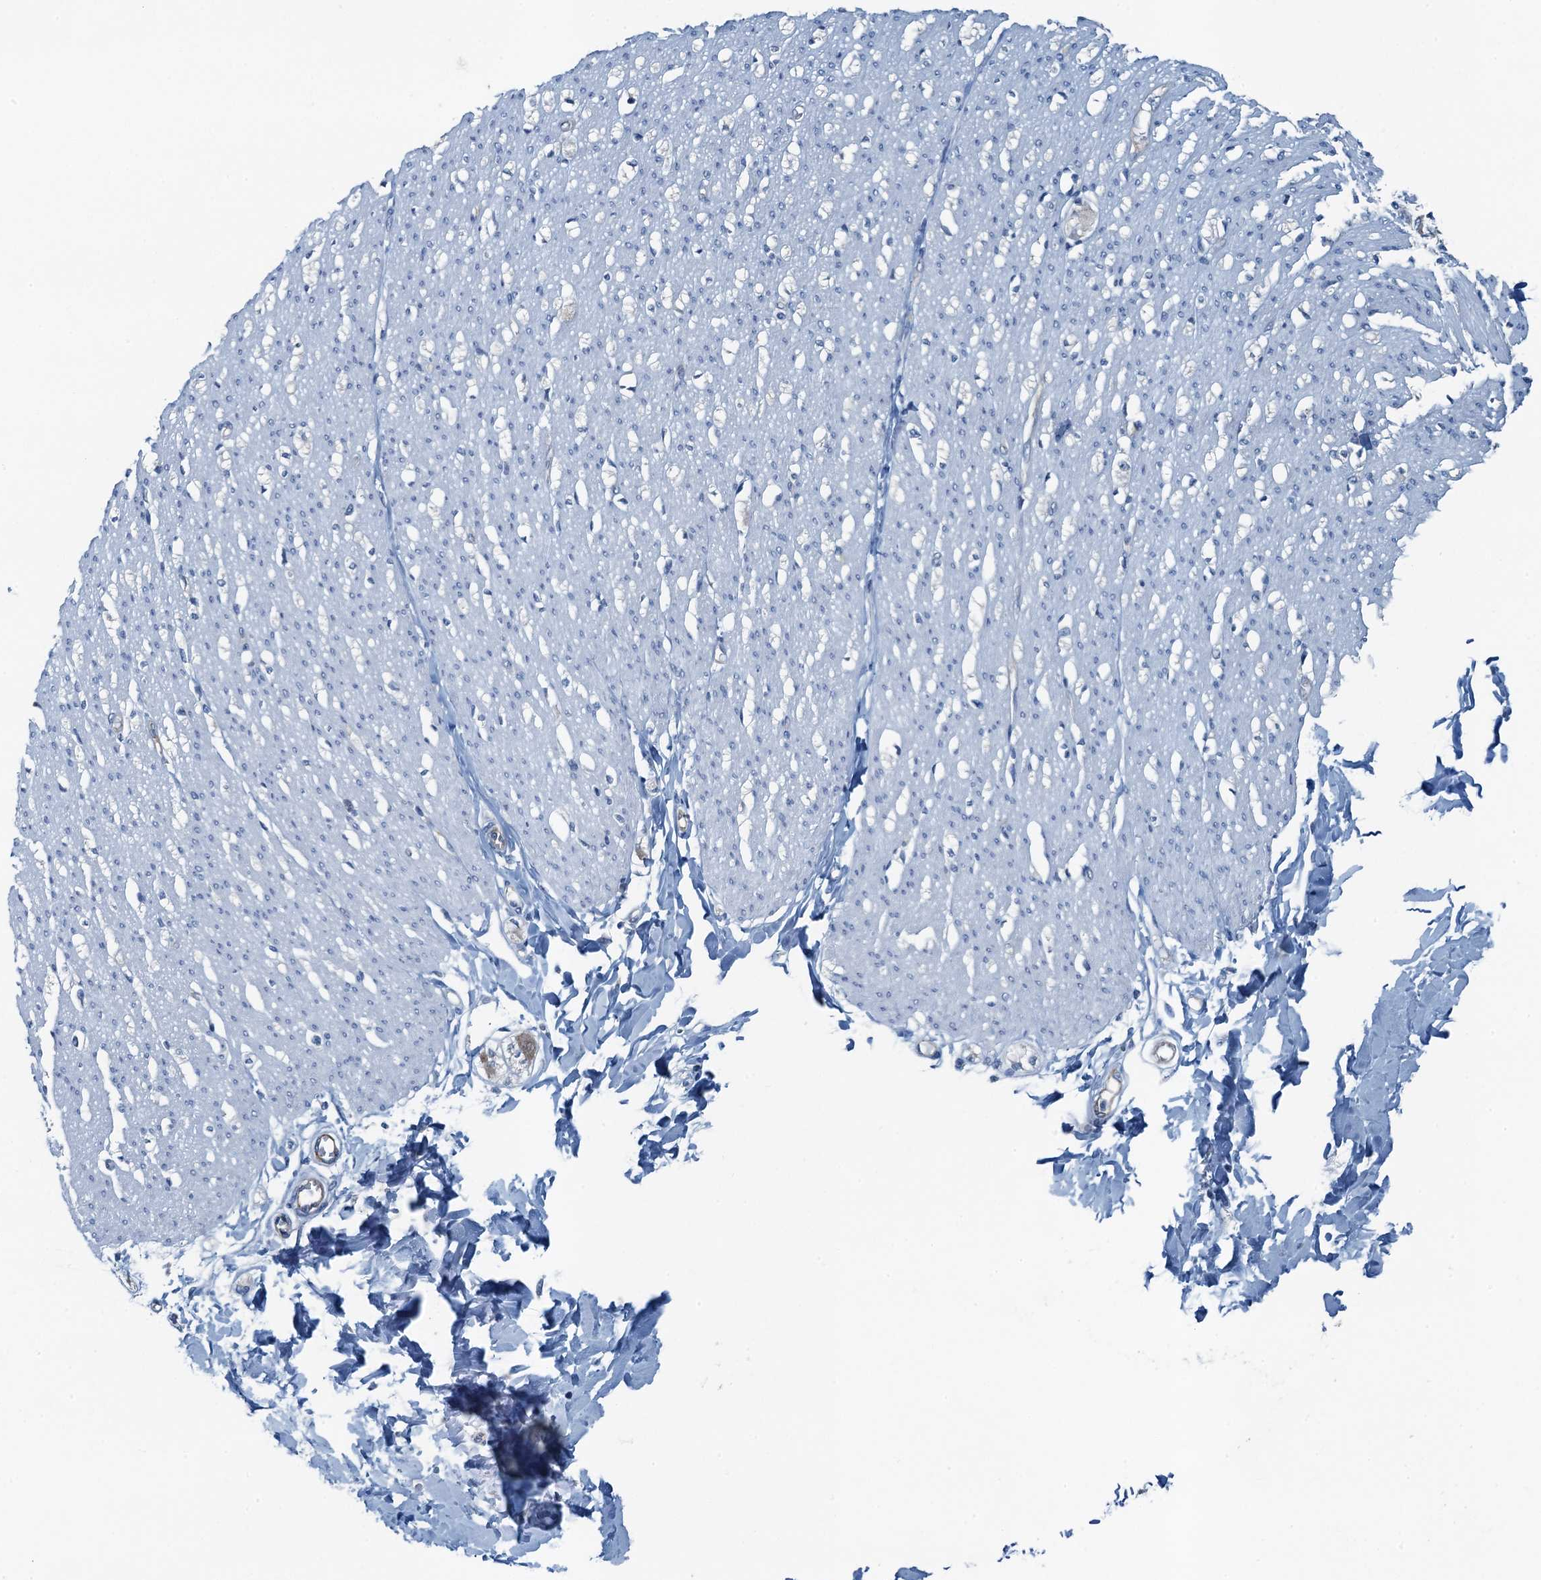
{"staining": {"intensity": "negative", "quantity": "none", "location": "none"}, "tissue": "smooth muscle", "cell_type": "Smooth muscle cells", "image_type": "normal", "snomed": [{"axis": "morphology", "description": "Normal tissue, NOS"}, {"axis": "morphology", "description": "Adenocarcinoma, NOS"}, {"axis": "topography", "description": "Colon"}, {"axis": "topography", "description": "Peripheral nerve tissue"}], "caption": "Immunohistochemical staining of unremarkable human smooth muscle displays no significant staining in smooth muscle cells.", "gene": "GFOD2", "patient": {"sex": "male", "age": 14}}